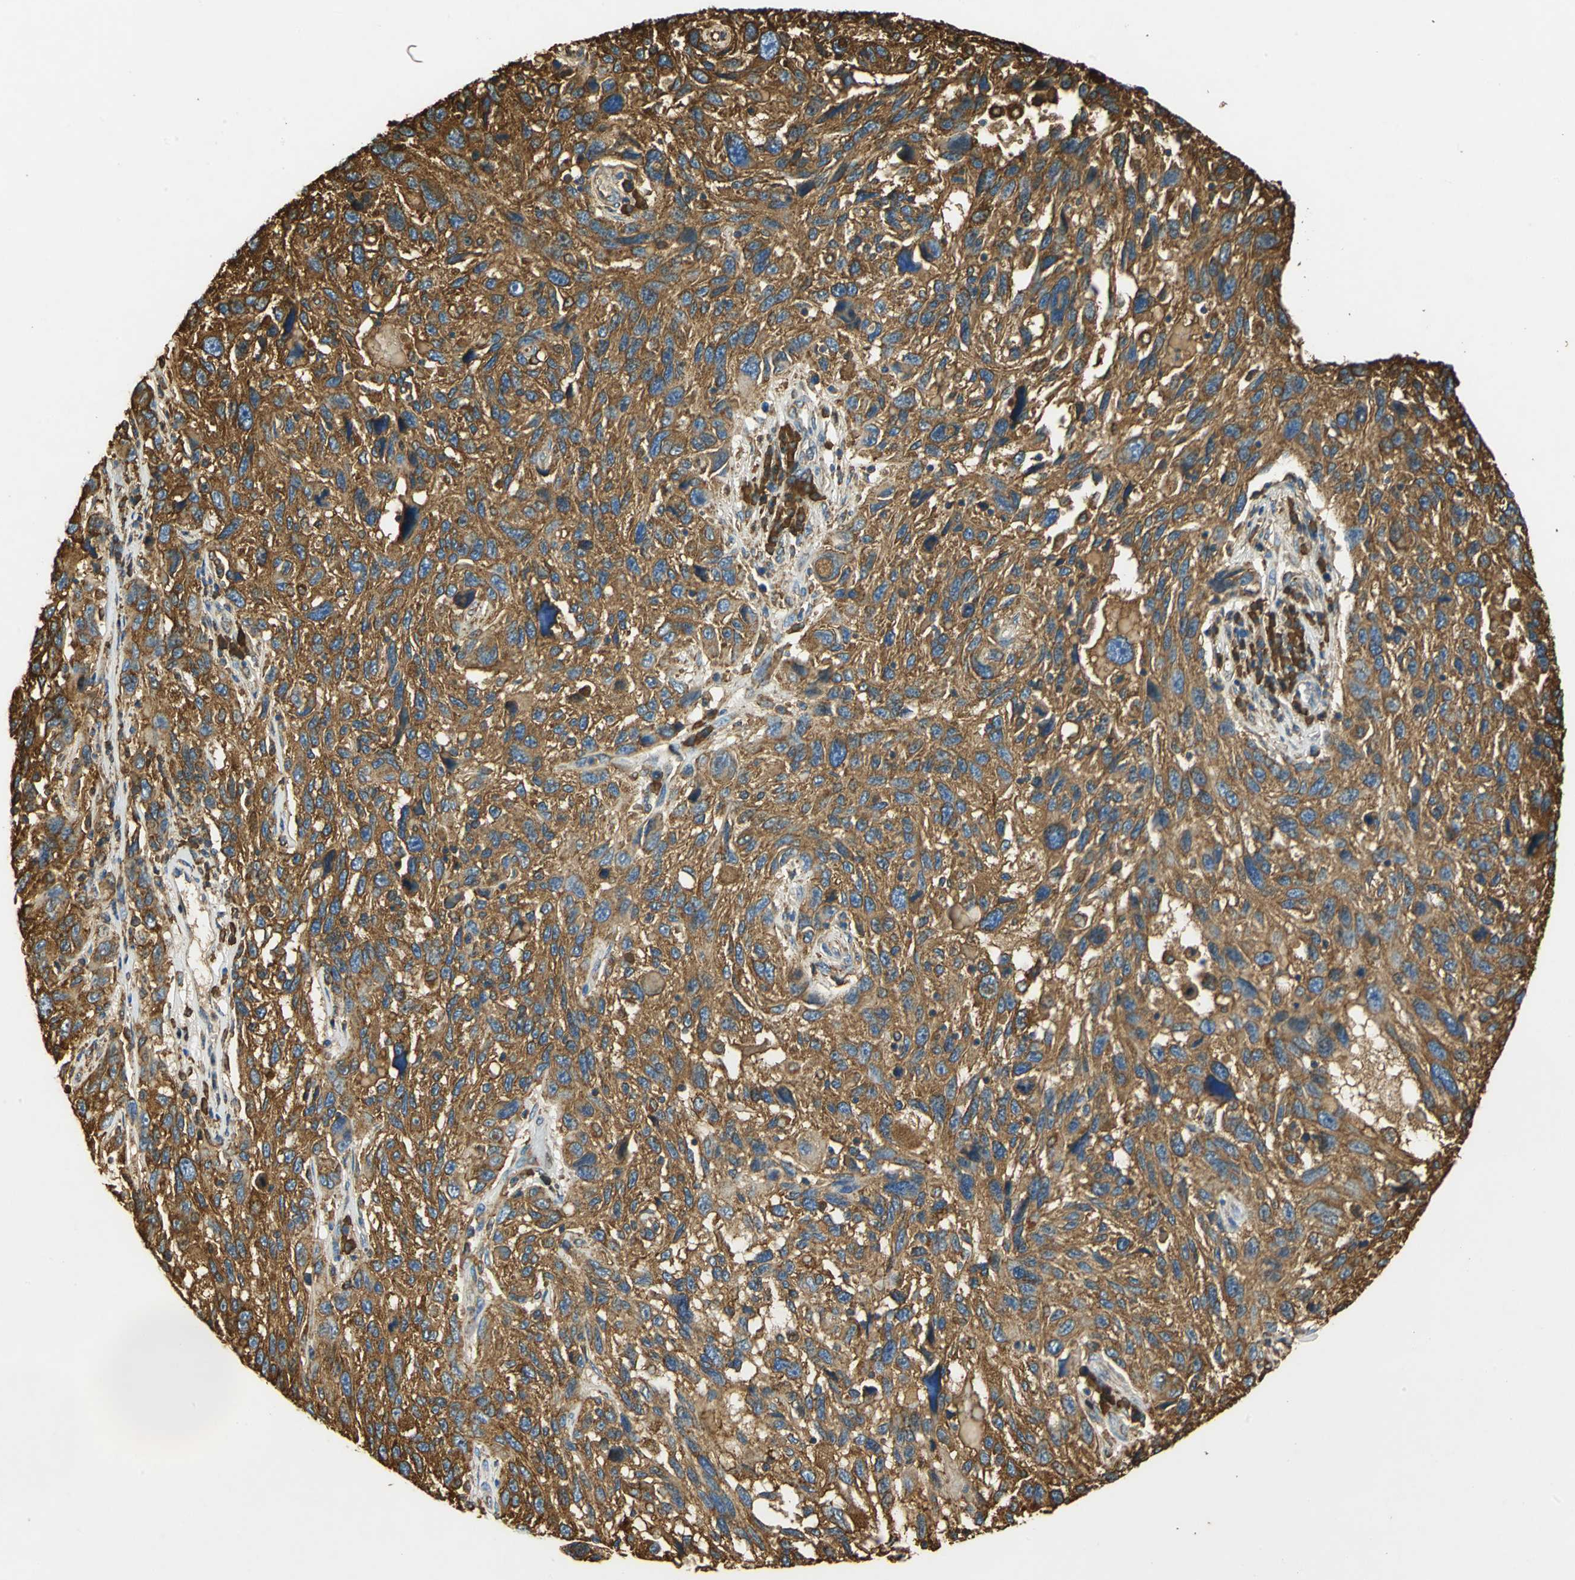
{"staining": {"intensity": "strong", "quantity": ">75%", "location": "cytoplasmic/membranous"}, "tissue": "melanoma", "cell_type": "Tumor cells", "image_type": "cancer", "snomed": [{"axis": "morphology", "description": "Malignant melanoma, NOS"}, {"axis": "topography", "description": "Skin"}], "caption": "This histopathology image displays melanoma stained with IHC to label a protein in brown. The cytoplasmic/membranous of tumor cells show strong positivity for the protein. Nuclei are counter-stained blue.", "gene": "HSP90B1", "patient": {"sex": "male", "age": 53}}